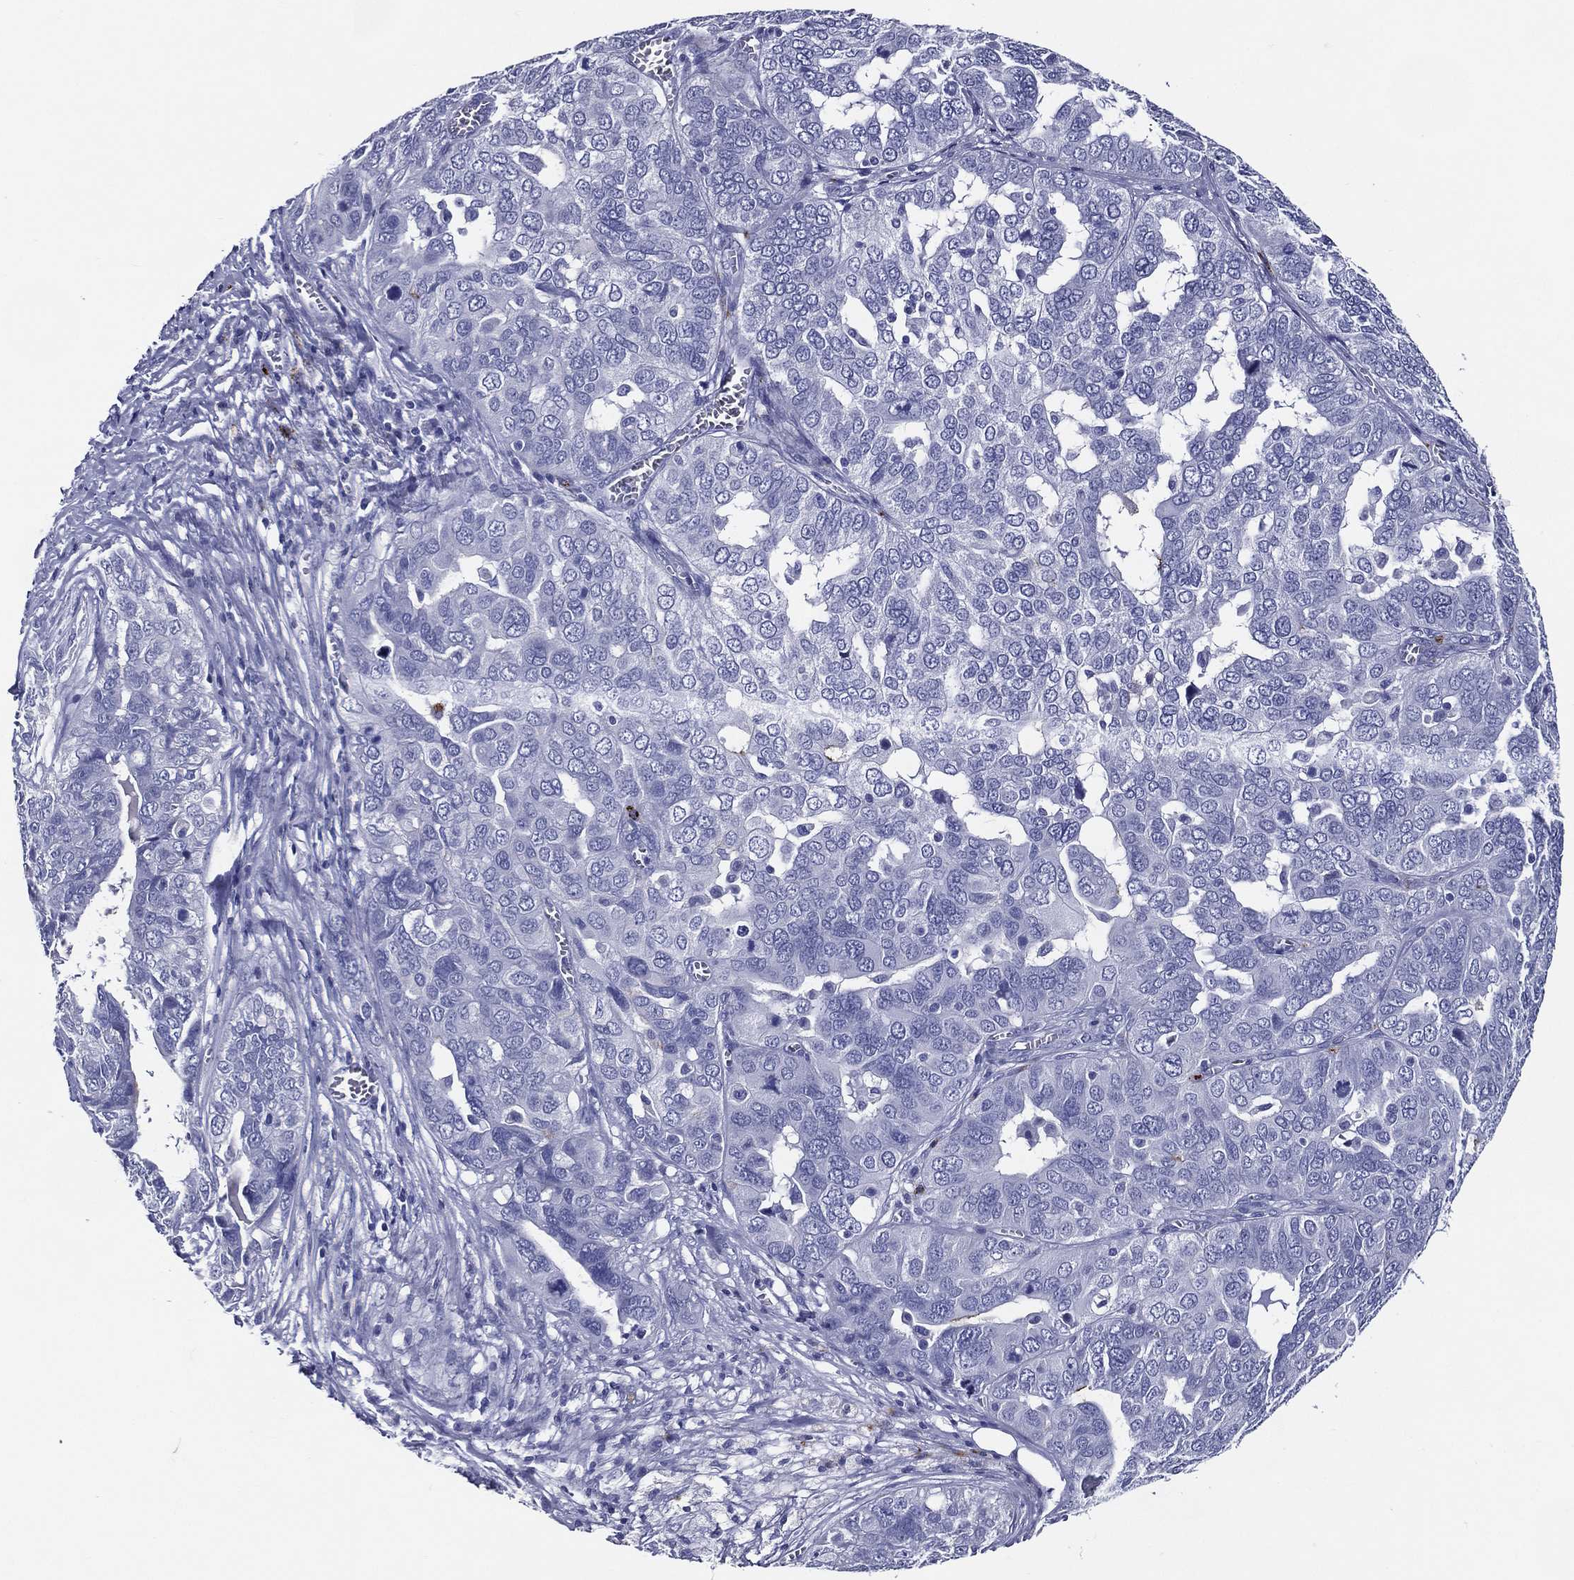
{"staining": {"intensity": "negative", "quantity": "none", "location": "none"}, "tissue": "ovarian cancer", "cell_type": "Tumor cells", "image_type": "cancer", "snomed": [{"axis": "morphology", "description": "Carcinoma, endometroid"}, {"axis": "topography", "description": "Soft tissue"}, {"axis": "topography", "description": "Ovary"}], "caption": "There is no significant positivity in tumor cells of ovarian cancer (endometroid carcinoma). (DAB (3,3'-diaminobenzidine) immunohistochemistry (IHC) with hematoxylin counter stain).", "gene": "ACE2", "patient": {"sex": "female", "age": 52}}